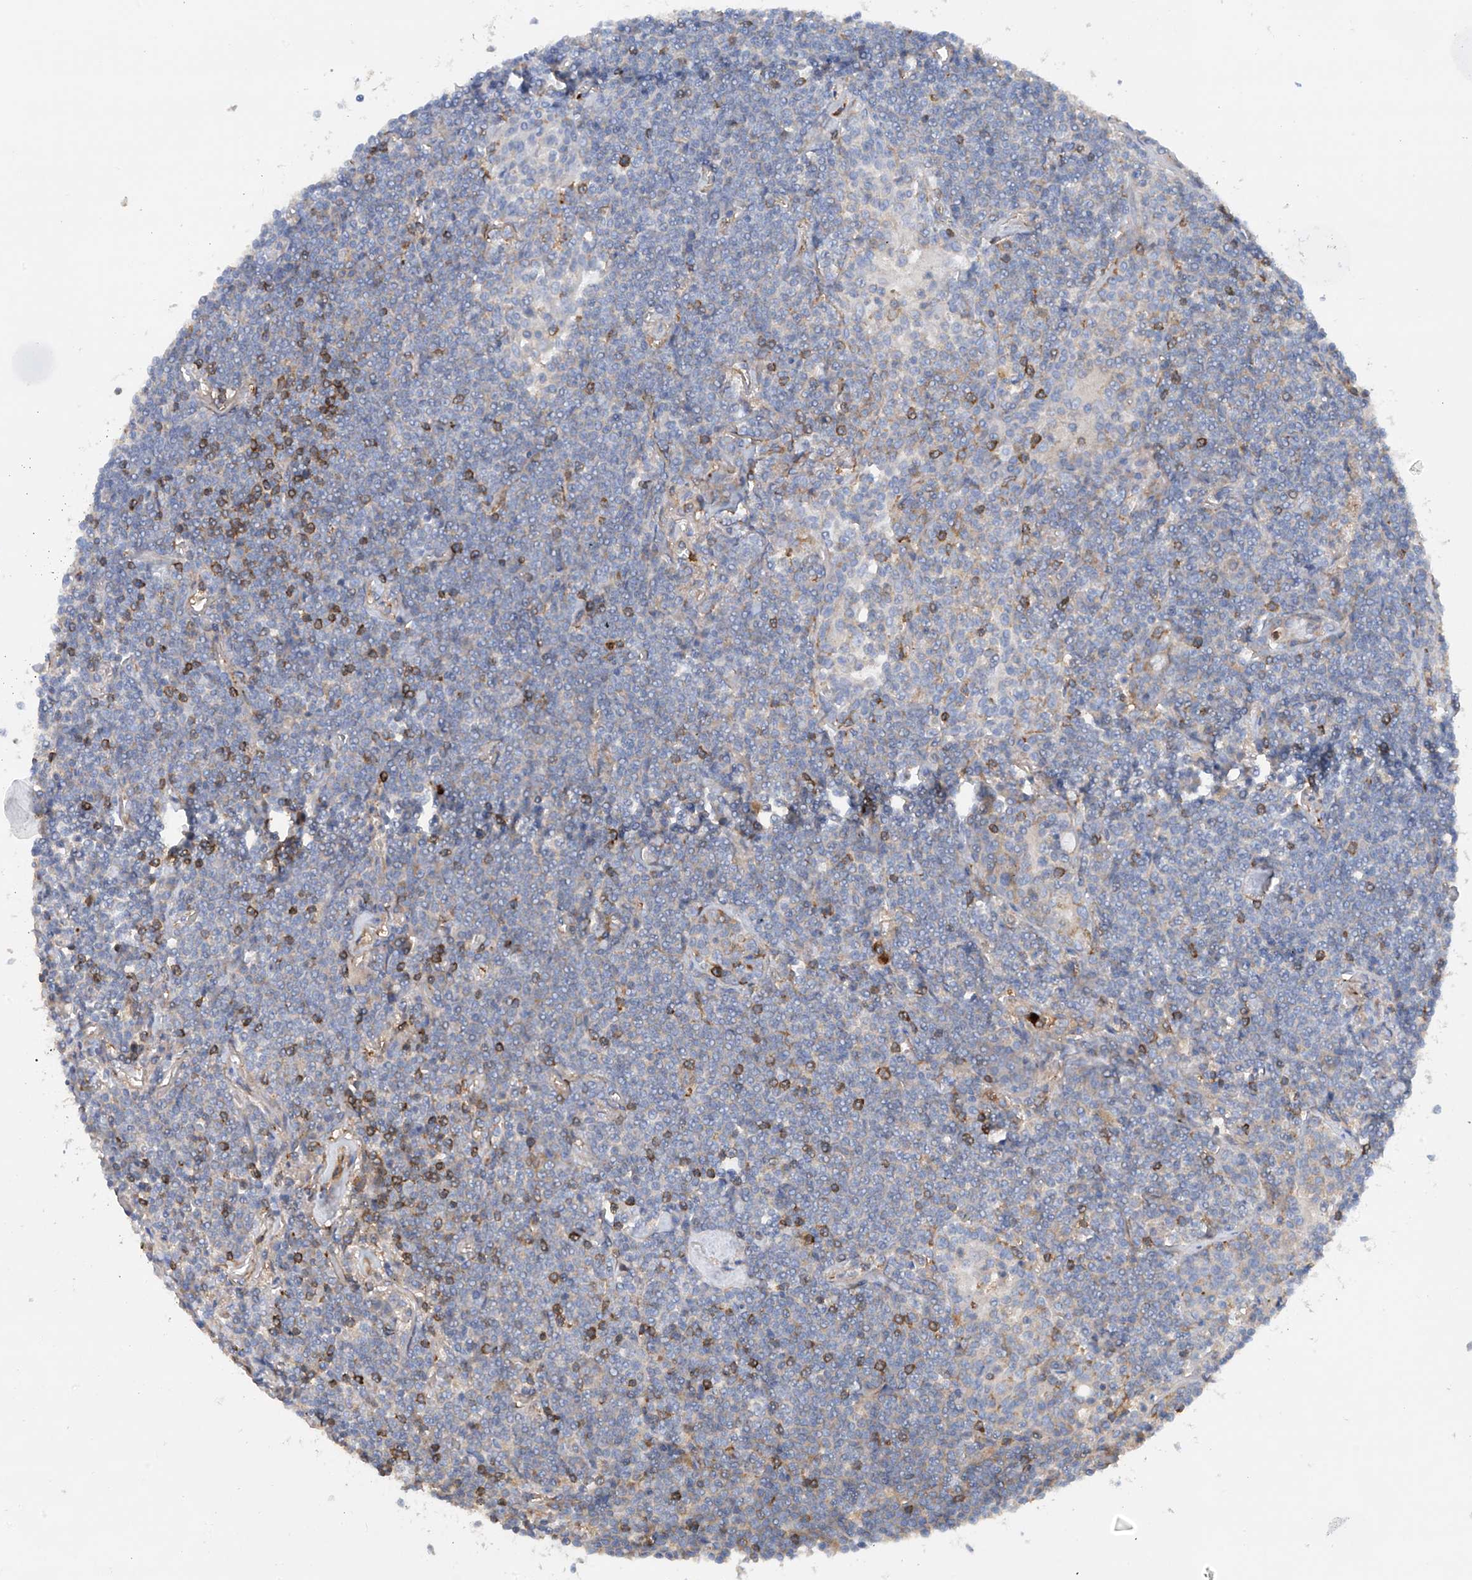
{"staining": {"intensity": "negative", "quantity": "none", "location": "none"}, "tissue": "lymphoma", "cell_type": "Tumor cells", "image_type": "cancer", "snomed": [{"axis": "morphology", "description": "Malignant lymphoma, non-Hodgkin's type, Low grade"}, {"axis": "topography", "description": "Lung"}], "caption": "The photomicrograph exhibits no significant staining in tumor cells of lymphoma.", "gene": "PHACTR2", "patient": {"sex": "female", "age": 71}}